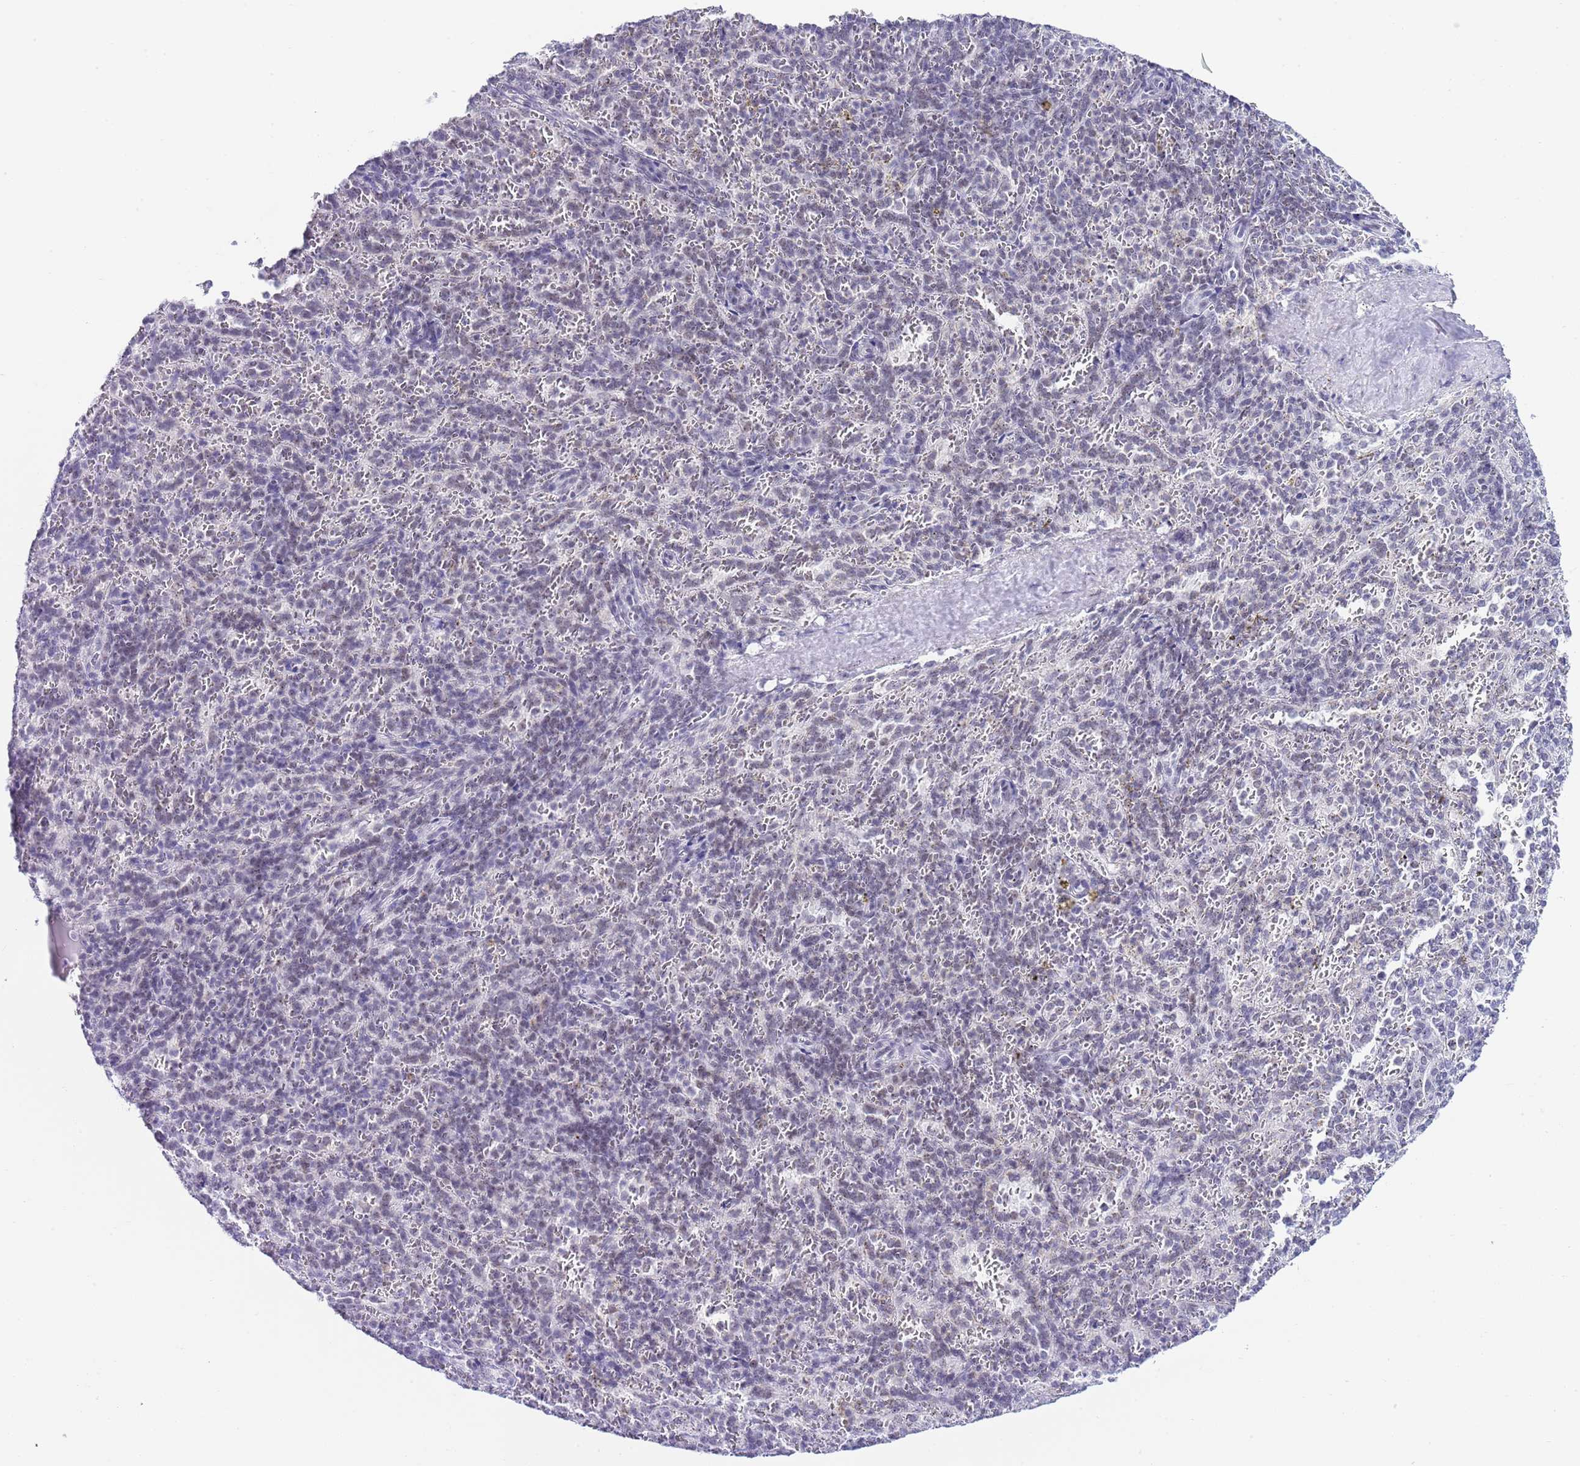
{"staining": {"intensity": "negative", "quantity": "none", "location": "none"}, "tissue": "spleen", "cell_type": "Cells in red pulp", "image_type": "normal", "snomed": [{"axis": "morphology", "description": "Normal tissue, NOS"}, {"axis": "topography", "description": "Spleen"}], "caption": "The image demonstrates no significant staining in cells in red pulp of spleen.", "gene": "NOP56", "patient": {"sex": "female", "age": 21}}